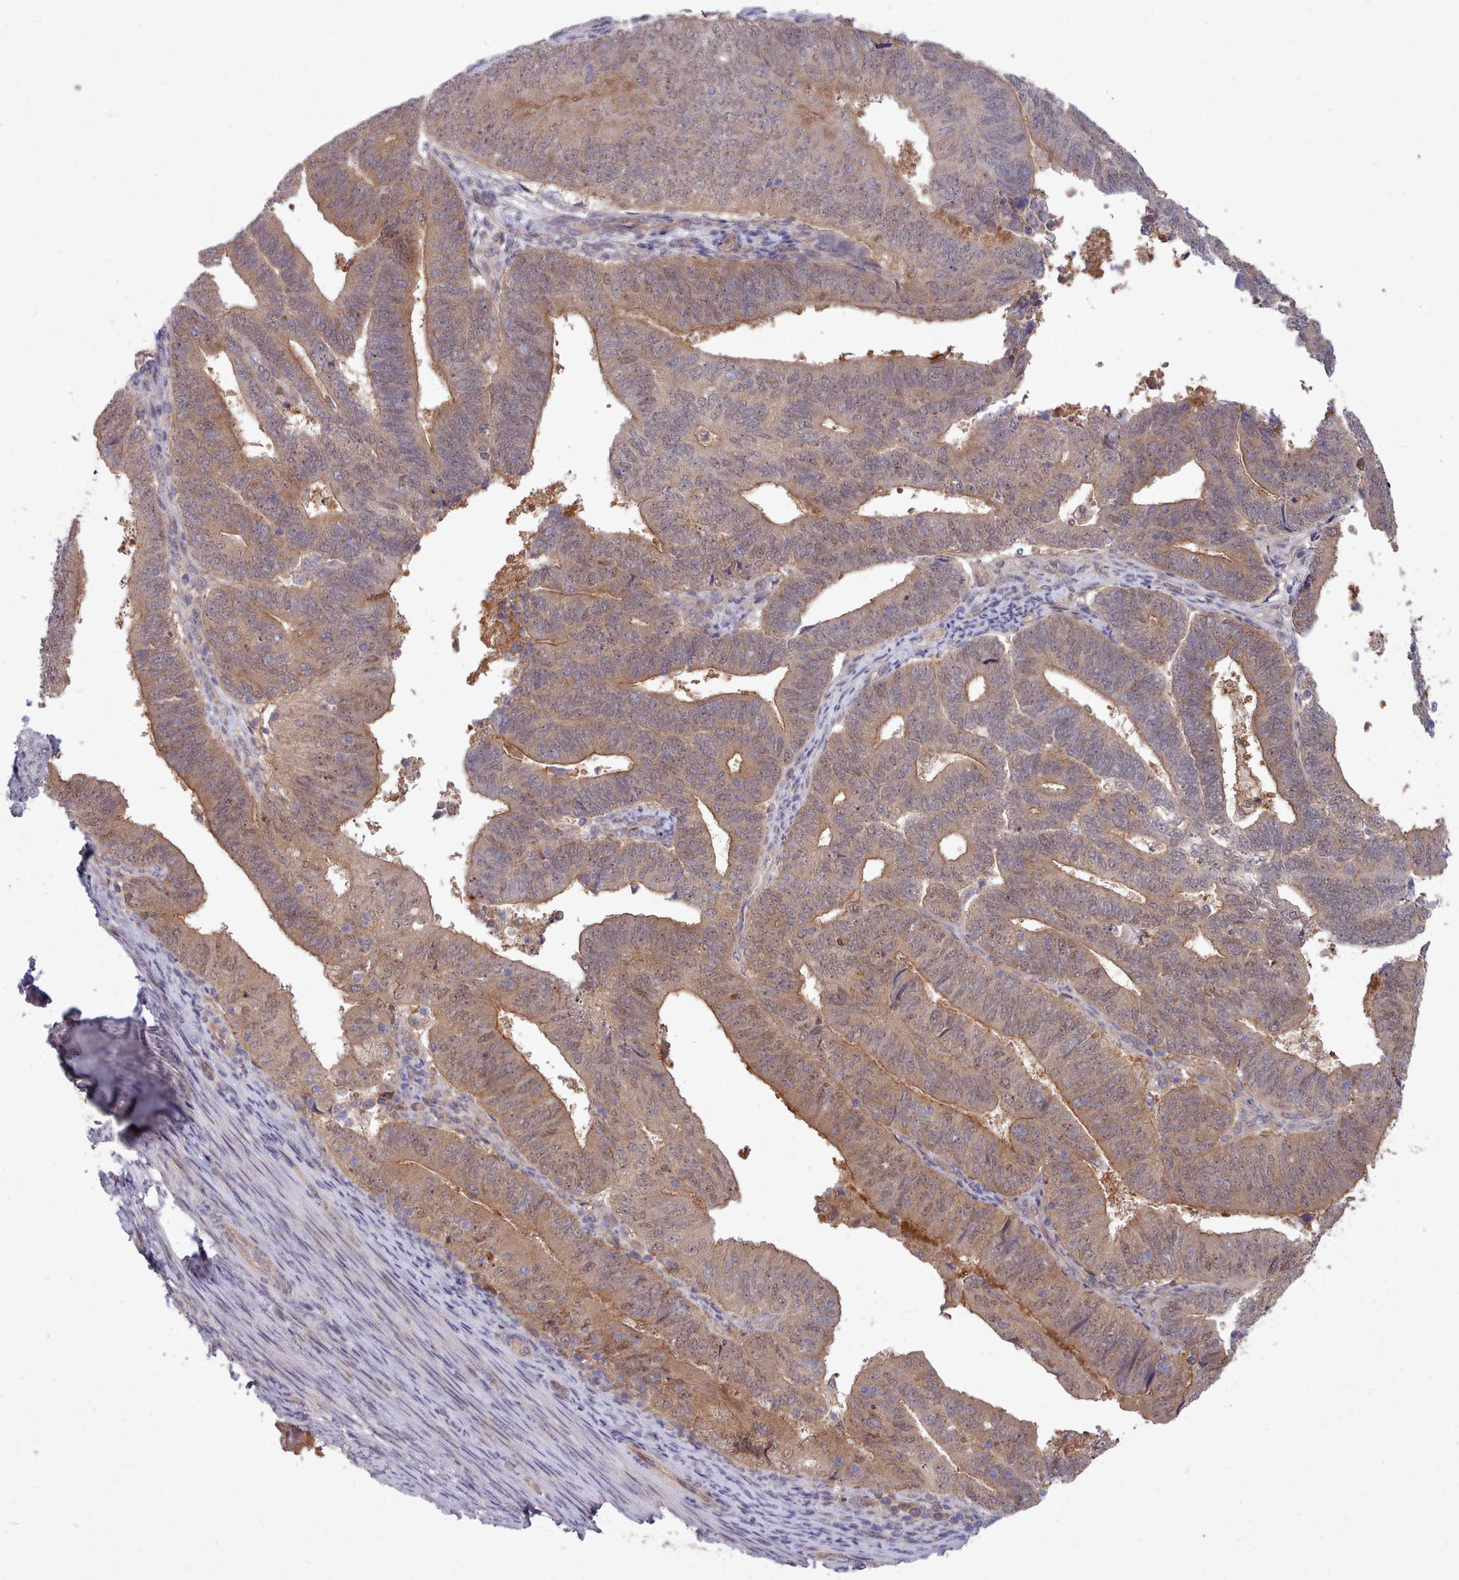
{"staining": {"intensity": "moderate", "quantity": ">75%", "location": "cytoplasmic/membranous,nuclear"}, "tissue": "endometrial cancer", "cell_type": "Tumor cells", "image_type": "cancer", "snomed": [{"axis": "morphology", "description": "Adenocarcinoma, NOS"}, {"axis": "topography", "description": "Endometrium"}], "caption": "Endometrial adenocarcinoma stained with DAB (3,3'-diaminobenzidine) IHC displays medium levels of moderate cytoplasmic/membranous and nuclear staining in about >75% of tumor cells. (DAB IHC with brightfield microscopy, high magnification).", "gene": "AHCY", "patient": {"sex": "female", "age": 70}}